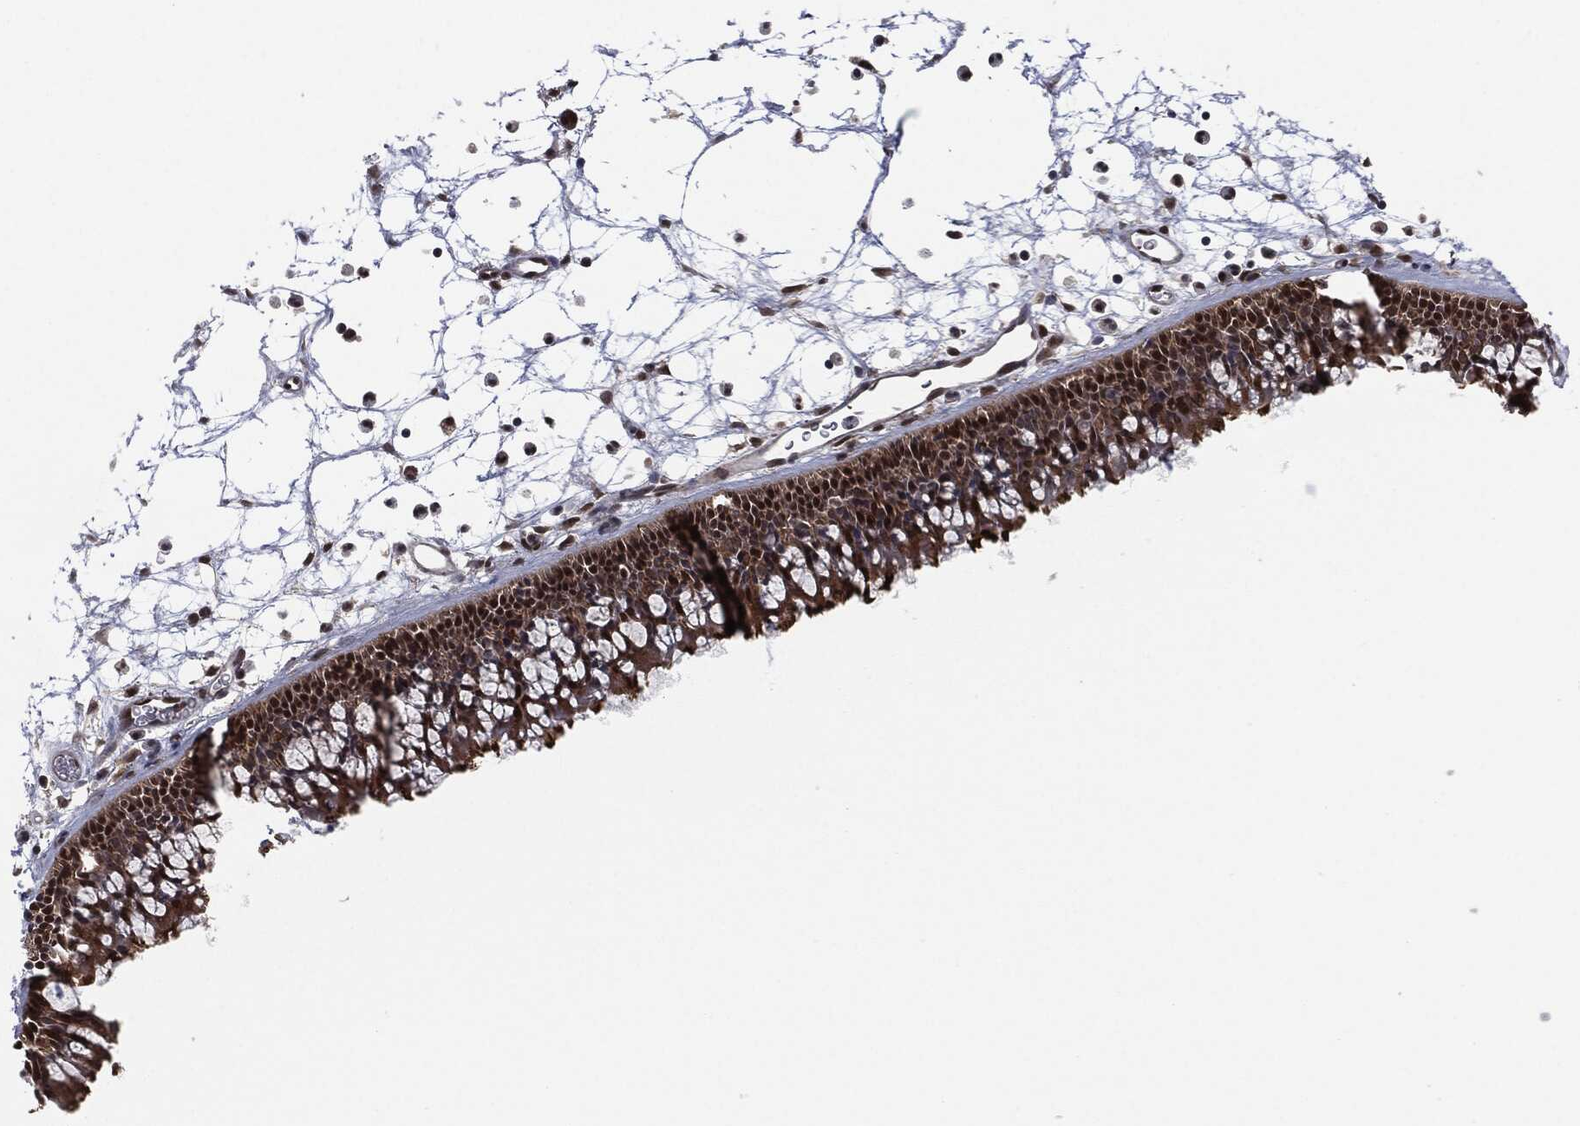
{"staining": {"intensity": "moderate", "quantity": "25%-75%", "location": "cytoplasmic/membranous,nuclear"}, "tissue": "nasopharynx", "cell_type": "Respiratory epithelial cells", "image_type": "normal", "snomed": [{"axis": "morphology", "description": "Normal tissue, NOS"}, {"axis": "topography", "description": "Nasopharynx"}], "caption": "Immunohistochemistry histopathology image of unremarkable human nasopharynx stained for a protein (brown), which exhibits medium levels of moderate cytoplasmic/membranous,nuclear expression in about 25%-75% of respiratory epithelial cells.", "gene": "CAPRIN2", "patient": {"sex": "male", "age": 58}}